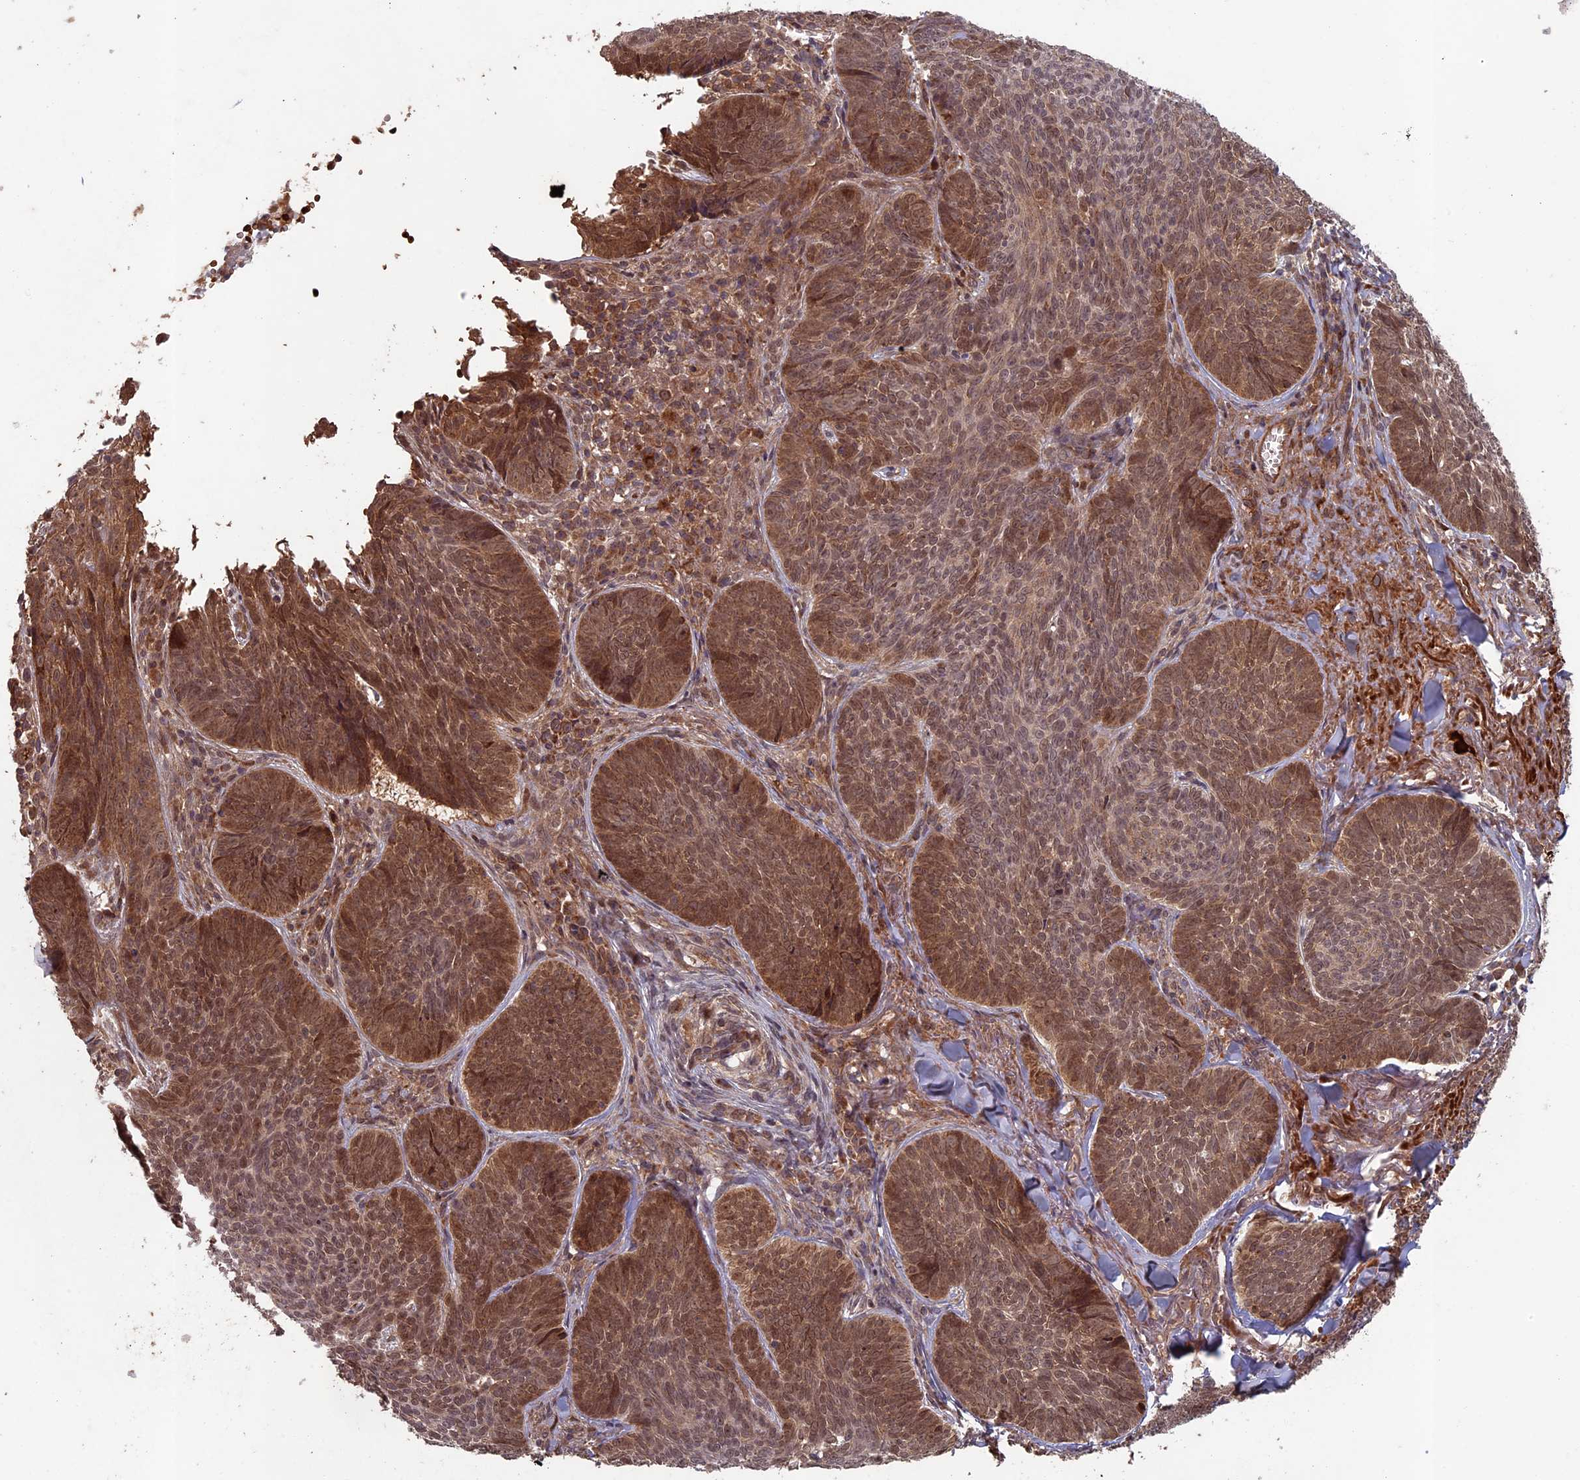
{"staining": {"intensity": "moderate", "quantity": ">75%", "location": "cytoplasmic/membranous,nuclear"}, "tissue": "skin cancer", "cell_type": "Tumor cells", "image_type": "cancer", "snomed": [{"axis": "morphology", "description": "Basal cell carcinoma"}, {"axis": "topography", "description": "Skin"}], "caption": "A histopathology image of skin basal cell carcinoma stained for a protein shows moderate cytoplasmic/membranous and nuclear brown staining in tumor cells.", "gene": "RCCD1", "patient": {"sex": "female", "age": 74}}